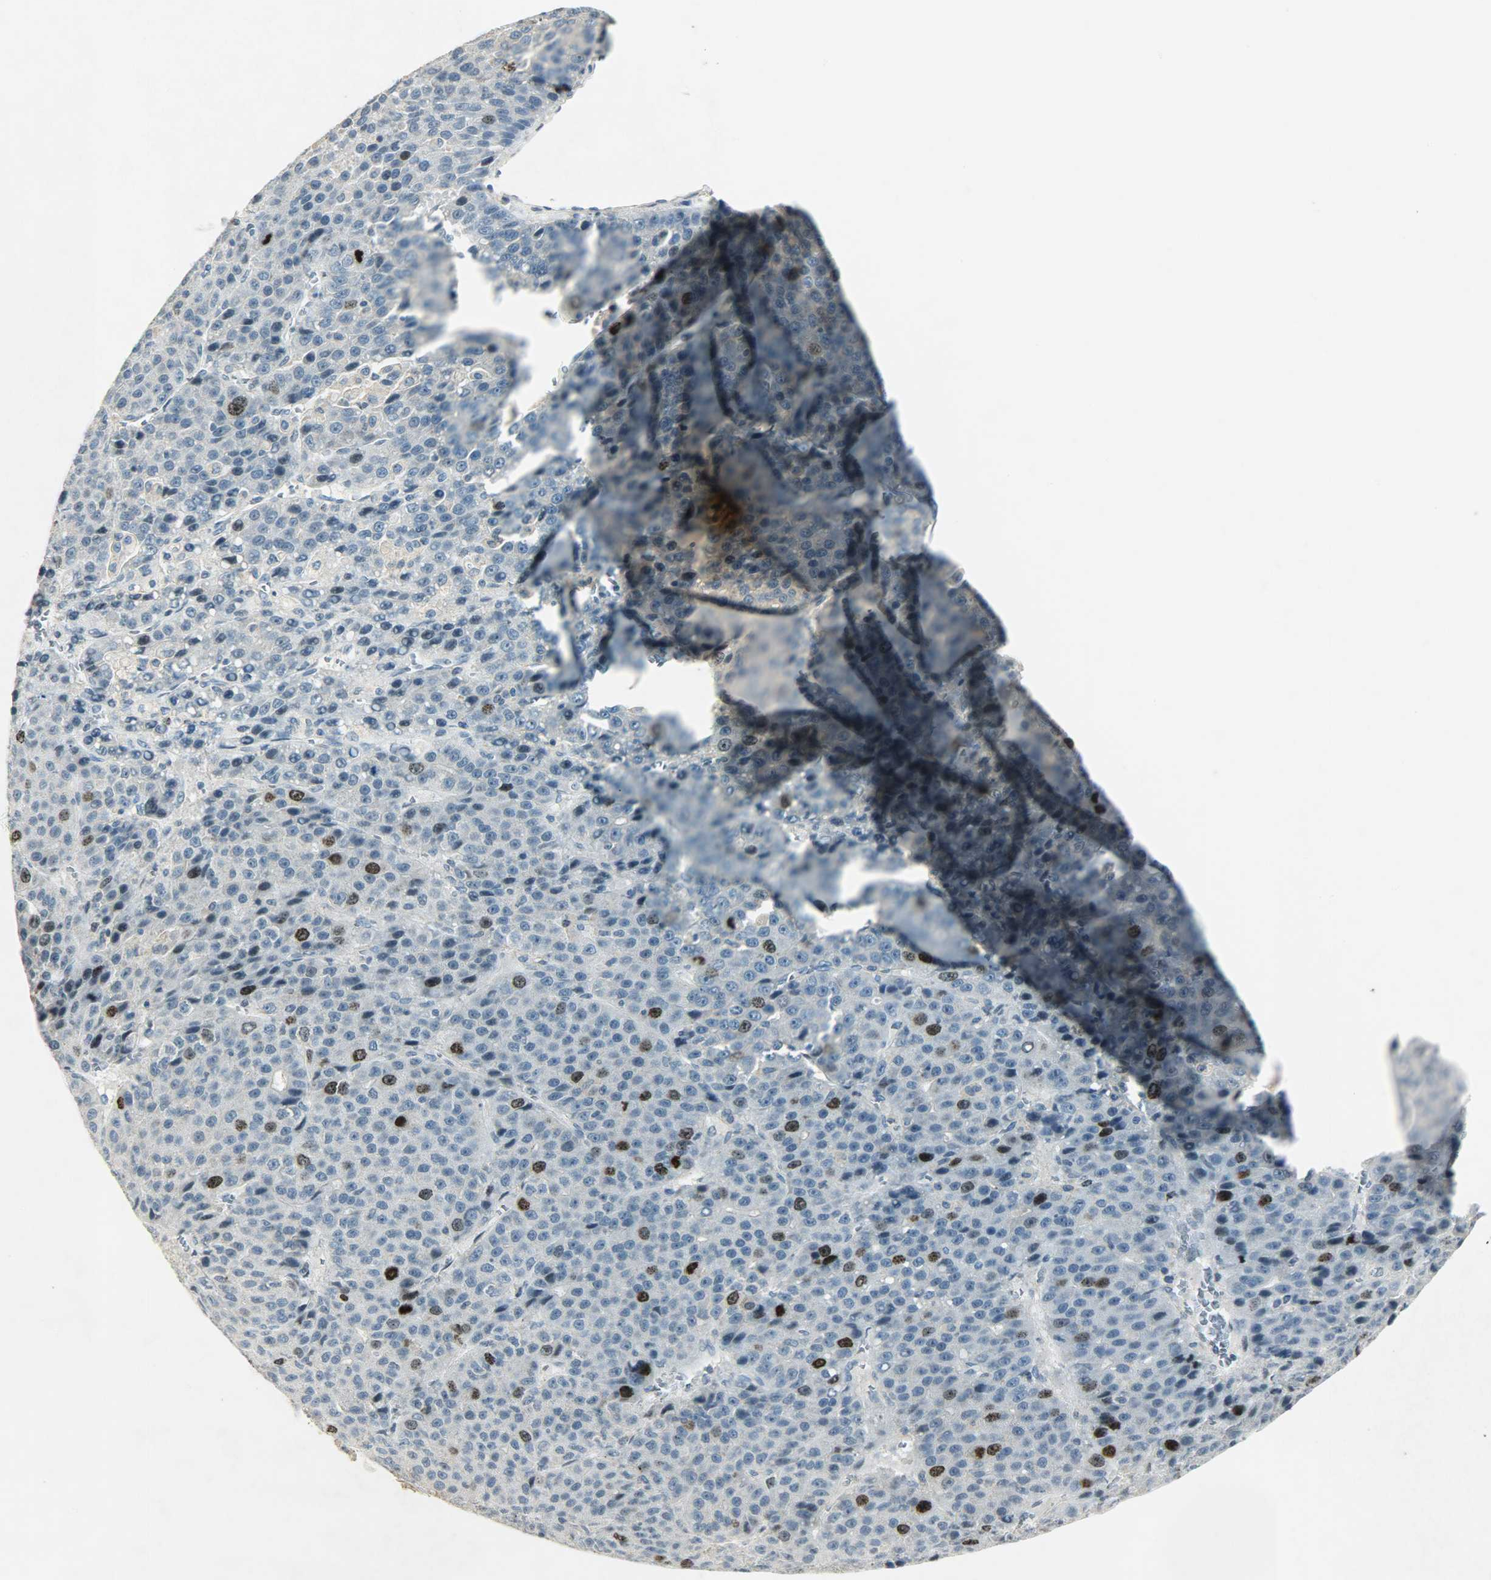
{"staining": {"intensity": "strong", "quantity": "25%-75%", "location": "nuclear"}, "tissue": "liver cancer", "cell_type": "Tumor cells", "image_type": "cancer", "snomed": [{"axis": "morphology", "description": "Carcinoma, Hepatocellular, NOS"}, {"axis": "topography", "description": "Liver"}], "caption": "Protein expression analysis of liver hepatocellular carcinoma reveals strong nuclear expression in approximately 25%-75% of tumor cells.", "gene": "AURKB", "patient": {"sex": "female", "age": 53}}